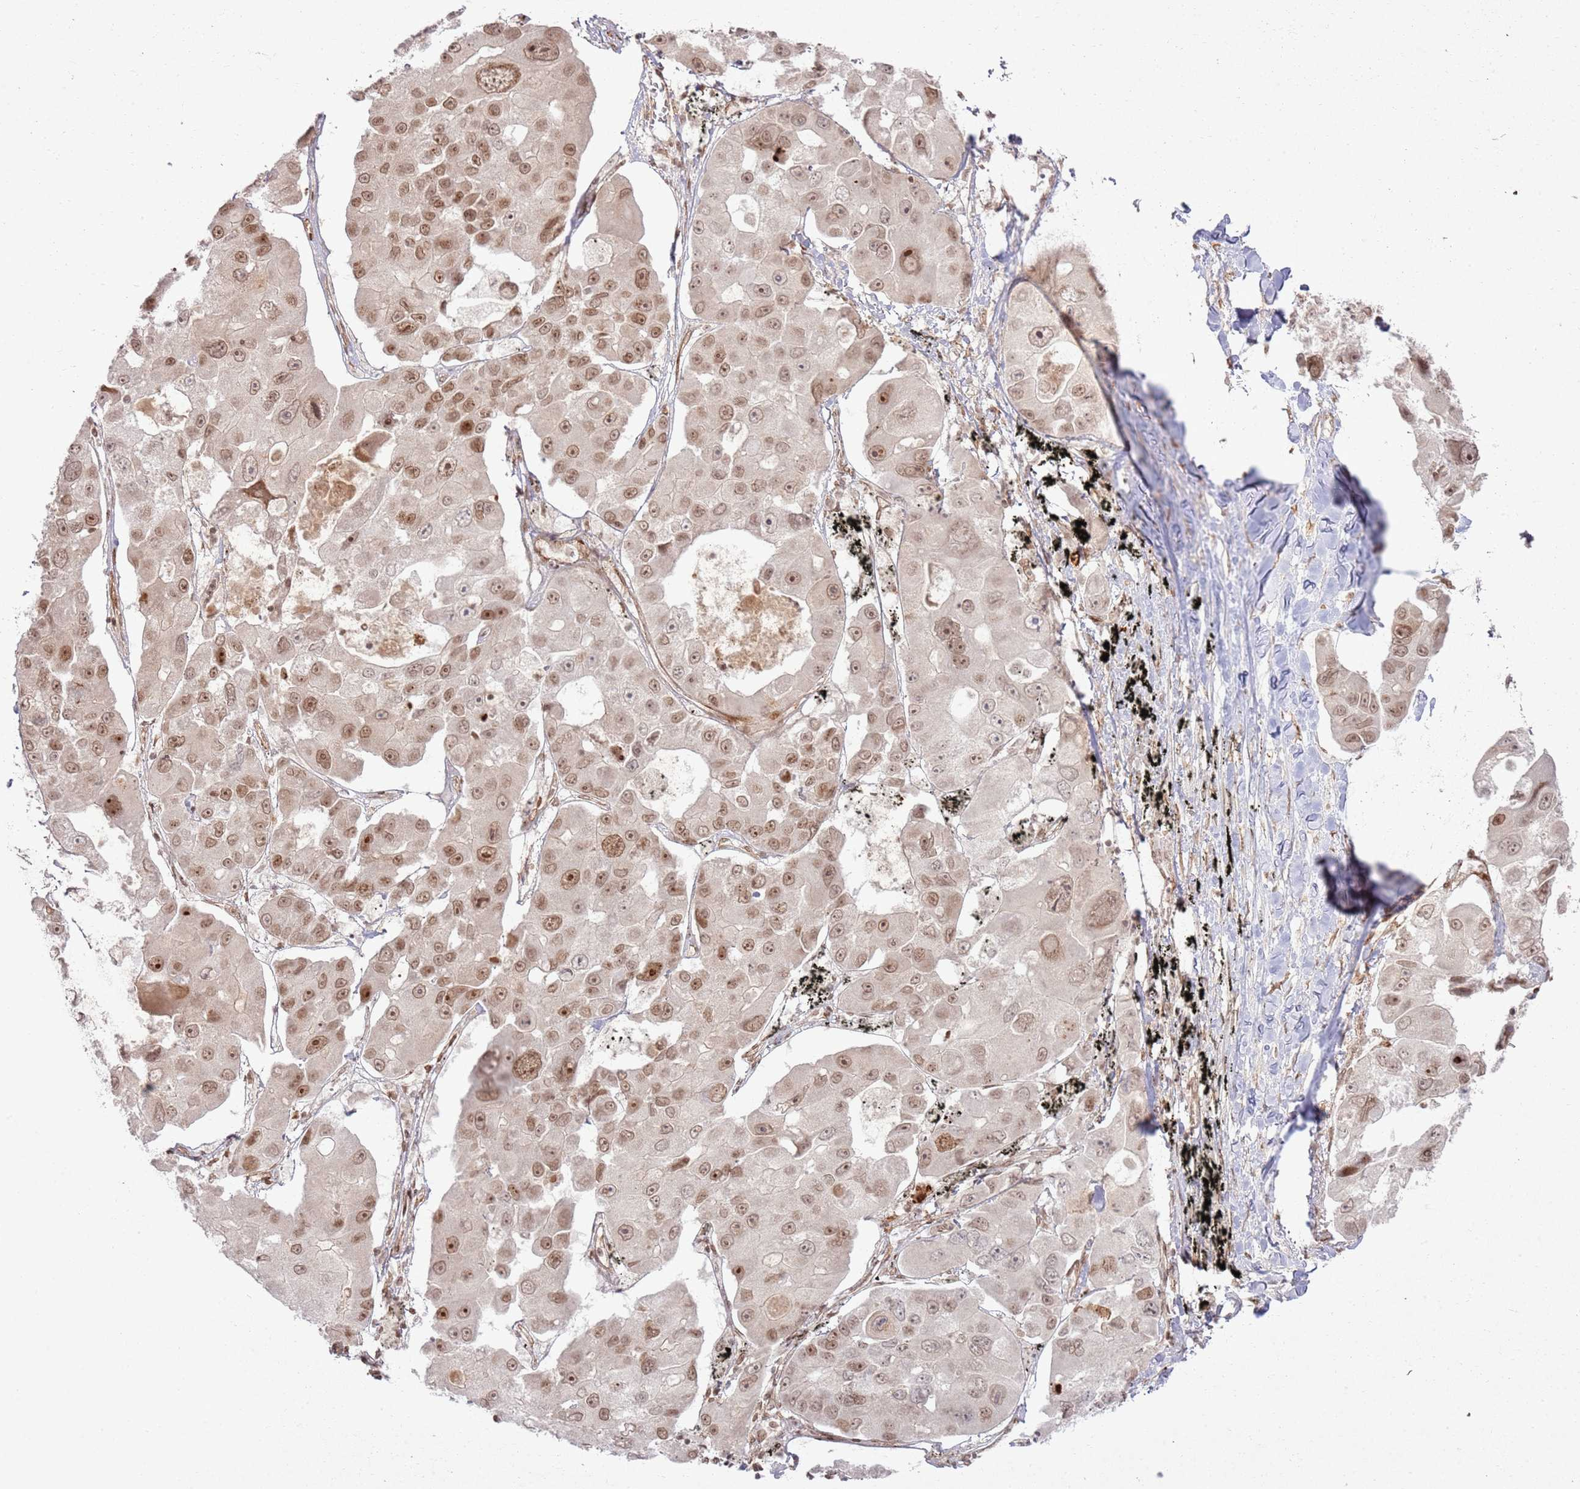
{"staining": {"intensity": "moderate", "quantity": ">75%", "location": "nuclear"}, "tissue": "lung cancer", "cell_type": "Tumor cells", "image_type": "cancer", "snomed": [{"axis": "morphology", "description": "Adenocarcinoma, NOS"}, {"axis": "topography", "description": "Lung"}], "caption": "Immunohistochemistry (IHC) staining of lung adenocarcinoma, which exhibits medium levels of moderate nuclear staining in approximately >75% of tumor cells indicating moderate nuclear protein staining. The staining was performed using DAB (brown) for protein detection and nuclei were counterstained in hematoxylin (blue).", "gene": "KLHL36", "patient": {"sex": "female", "age": 54}}